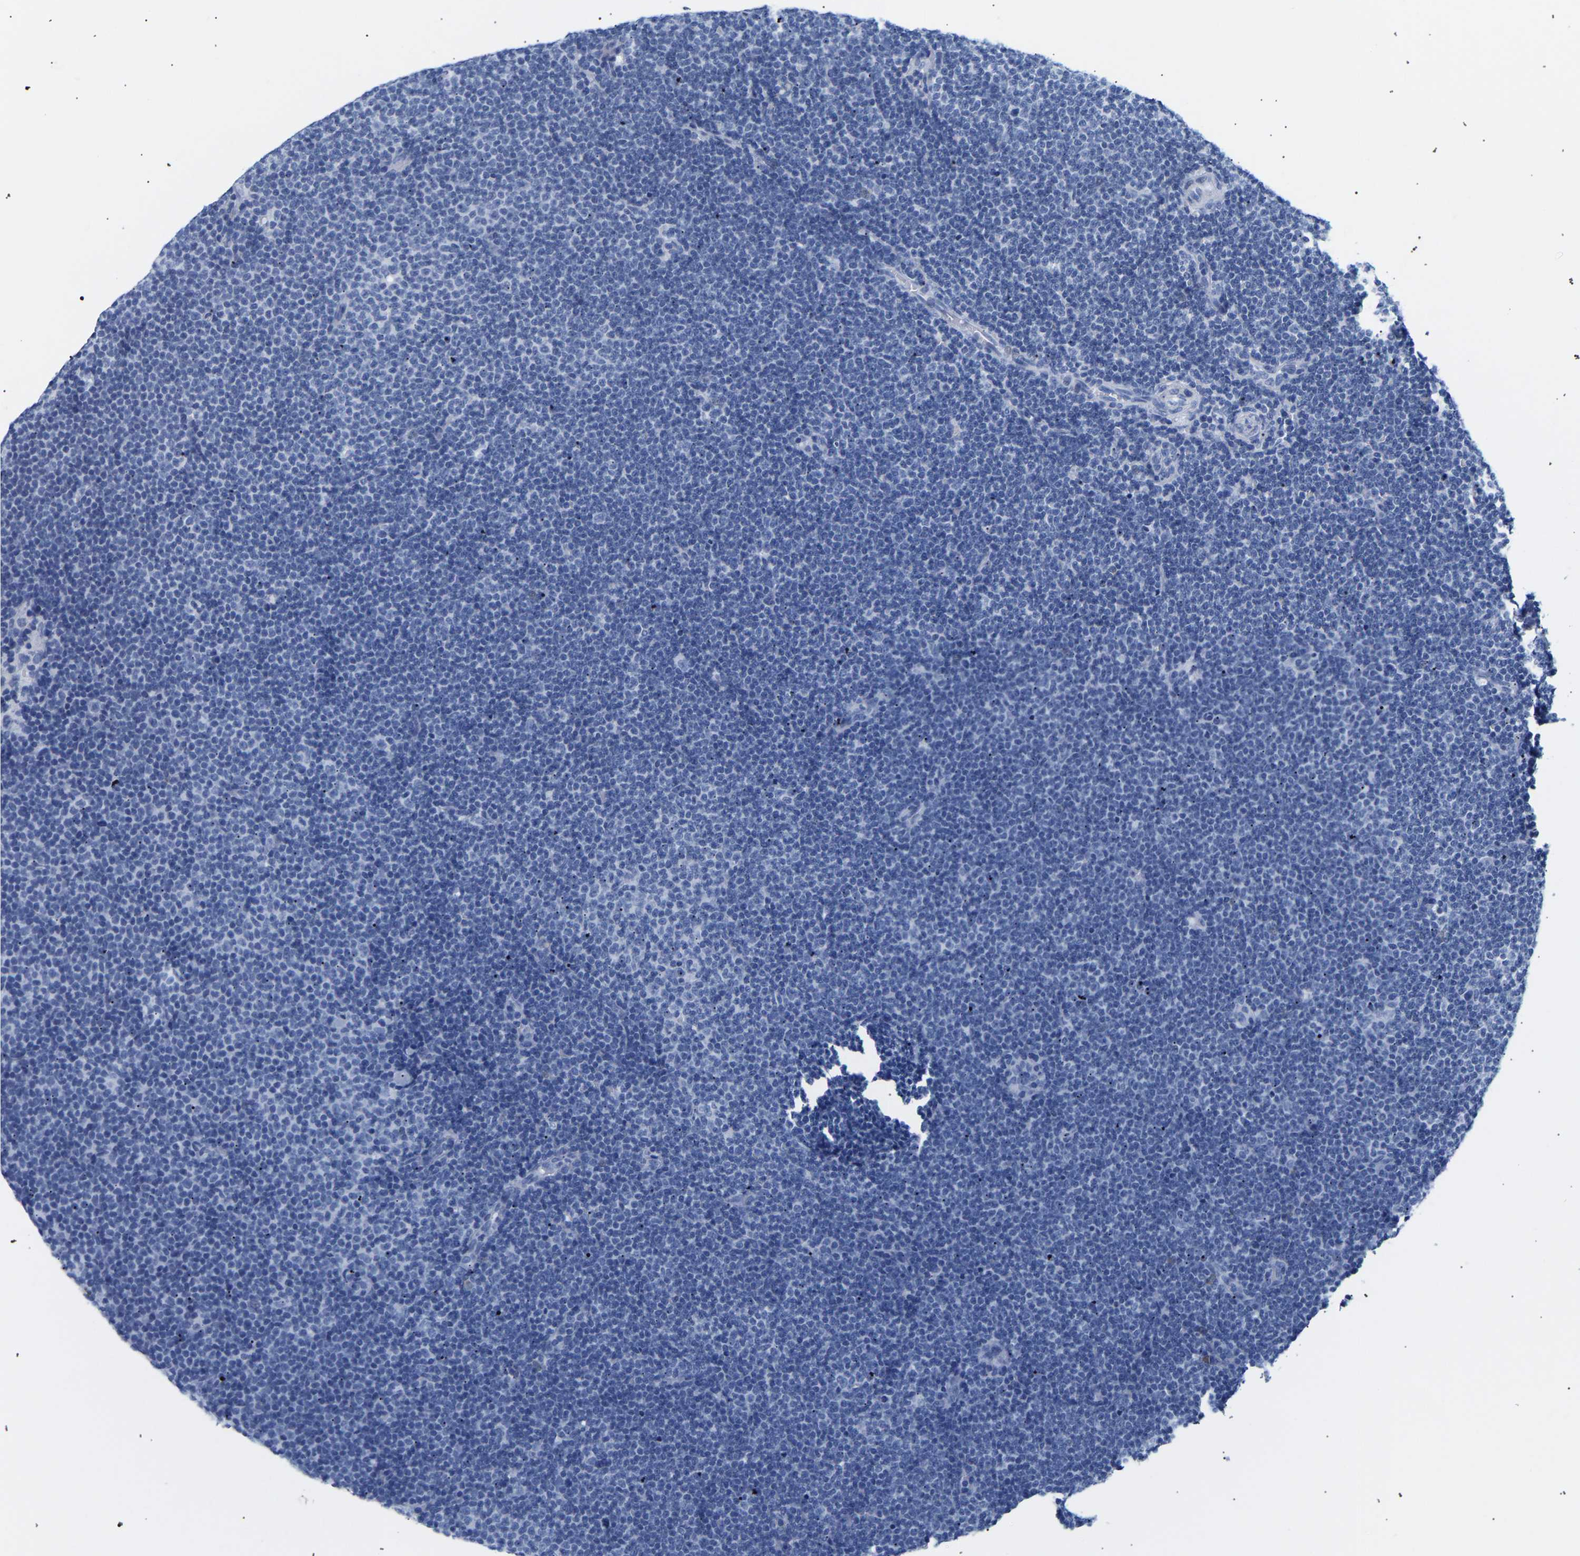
{"staining": {"intensity": "negative", "quantity": "none", "location": "none"}, "tissue": "lymphoma", "cell_type": "Tumor cells", "image_type": "cancer", "snomed": [{"axis": "morphology", "description": "Malignant lymphoma, non-Hodgkin's type, Low grade"}, {"axis": "topography", "description": "Lymph node"}], "caption": "The image exhibits no staining of tumor cells in malignant lymphoma, non-Hodgkin's type (low-grade).", "gene": "SPINK2", "patient": {"sex": "female", "age": 53}}